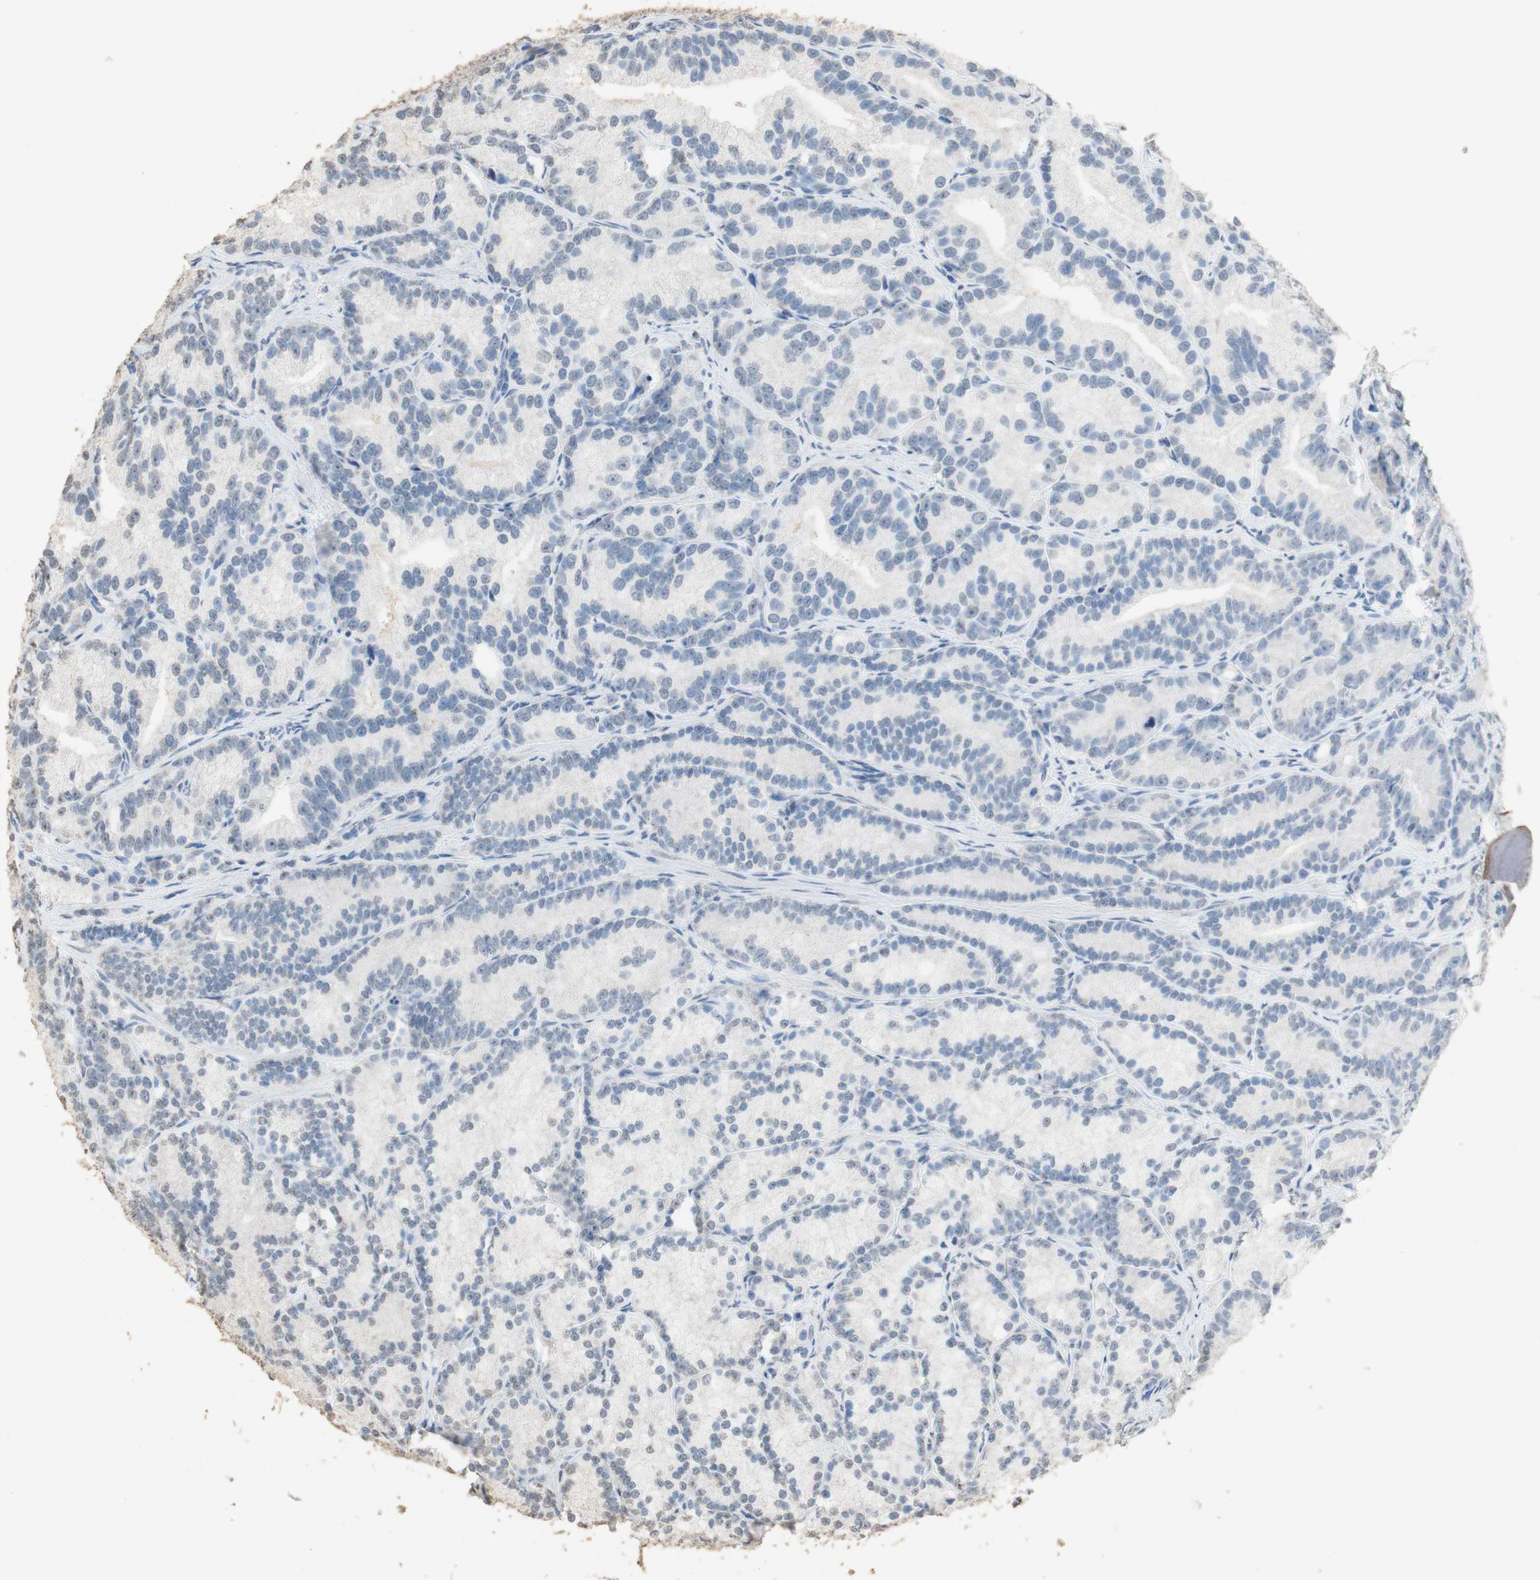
{"staining": {"intensity": "weak", "quantity": "<25%", "location": "nuclear"}, "tissue": "prostate cancer", "cell_type": "Tumor cells", "image_type": "cancer", "snomed": [{"axis": "morphology", "description": "Adenocarcinoma, Low grade"}, {"axis": "topography", "description": "Prostate"}], "caption": "This is a histopathology image of immunohistochemistry (IHC) staining of adenocarcinoma (low-grade) (prostate), which shows no staining in tumor cells. (Brightfield microscopy of DAB IHC at high magnification).", "gene": "L1CAM", "patient": {"sex": "male", "age": 89}}